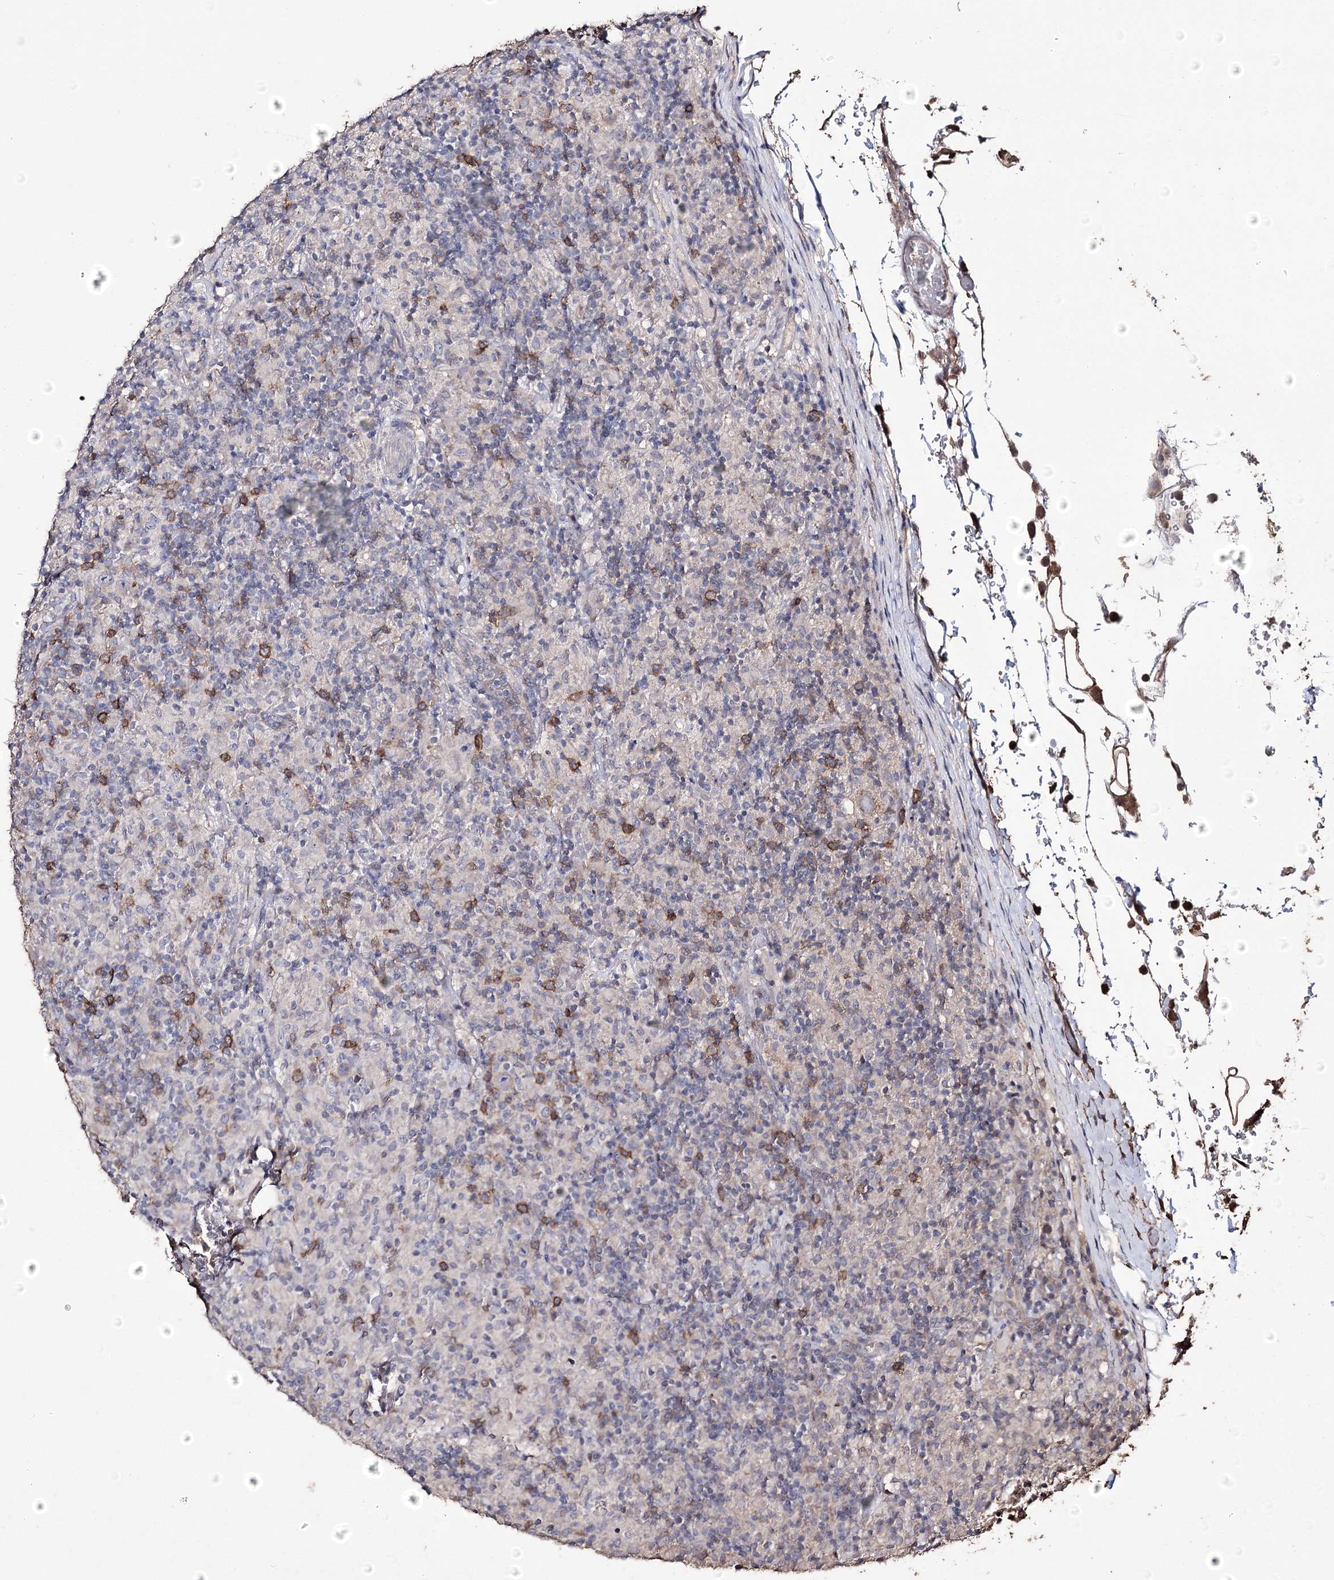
{"staining": {"intensity": "negative", "quantity": "none", "location": "none"}, "tissue": "lymphoma", "cell_type": "Tumor cells", "image_type": "cancer", "snomed": [{"axis": "morphology", "description": "Hodgkin's disease, NOS"}, {"axis": "topography", "description": "Lymph node"}], "caption": "High power microscopy photomicrograph of an IHC photomicrograph of Hodgkin's disease, revealing no significant expression in tumor cells.", "gene": "ZNF662", "patient": {"sex": "male", "age": 70}}